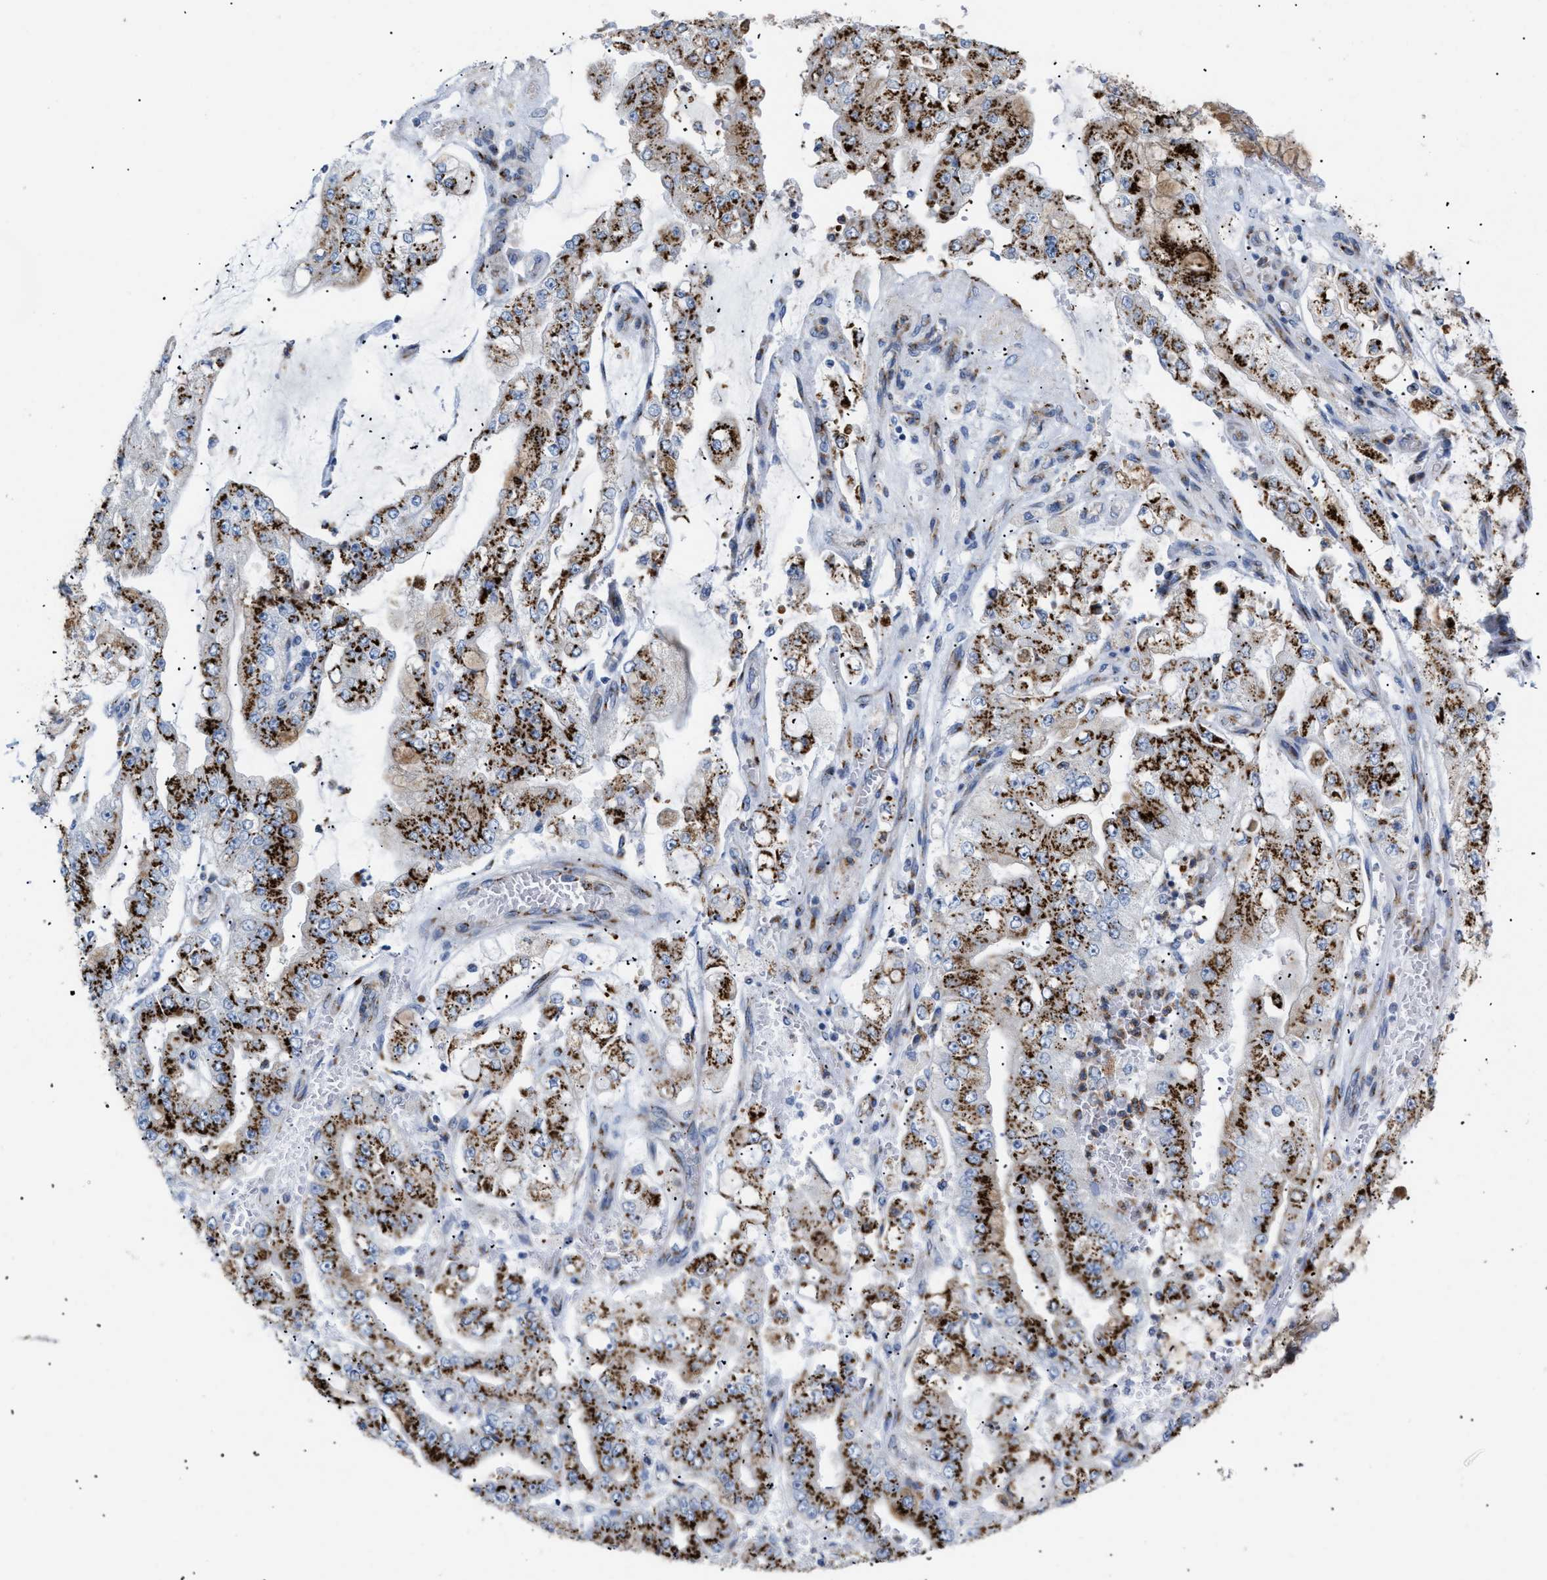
{"staining": {"intensity": "strong", "quantity": ">75%", "location": "cytoplasmic/membranous"}, "tissue": "stomach cancer", "cell_type": "Tumor cells", "image_type": "cancer", "snomed": [{"axis": "morphology", "description": "Adenocarcinoma, NOS"}, {"axis": "topography", "description": "Stomach"}], "caption": "IHC photomicrograph of neoplastic tissue: human stomach cancer (adenocarcinoma) stained using immunohistochemistry displays high levels of strong protein expression localized specifically in the cytoplasmic/membranous of tumor cells, appearing as a cytoplasmic/membranous brown color.", "gene": "TMEM17", "patient": {"sex": "male", "age": 76}}